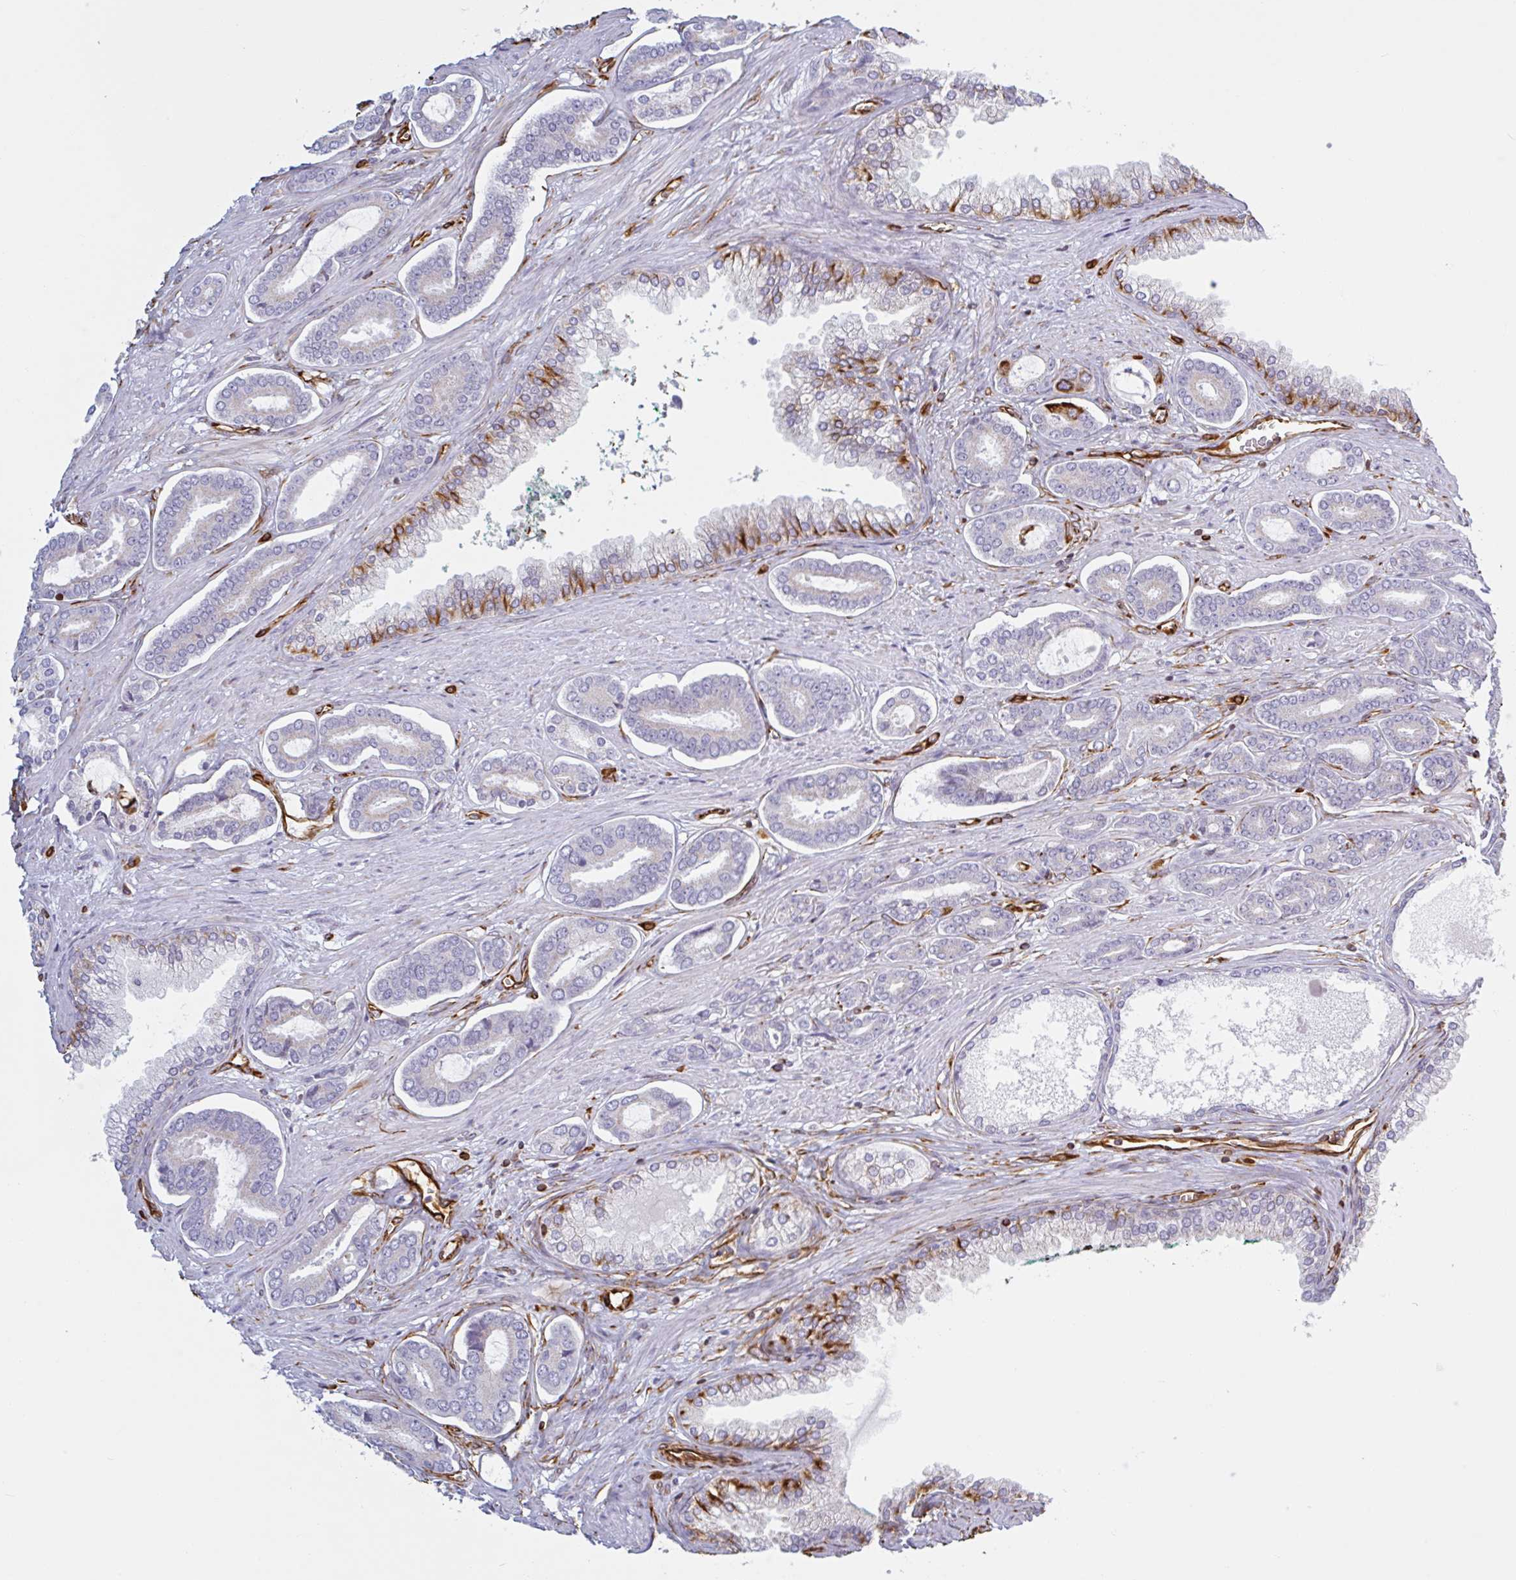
{"staining": {"intensity": "negative", "quantity": "none", "location": "none"}, "tissue": "prostate cancer", "cell_type": "Tumor cells", "image_type": "cancer", "snomed": [{"axis": "morphology", "description": "Adenocarcinoma, NOS"}, {"axis": "topography", "description": "Prostate and seminal vesicle, NOS"}], "caption": "Image shows no significant protein expression in tumor cells of prostate cancer. (Stains: DAB immunohistochemistry with hematoxylin counter stain, Microscopy: brightfield microscopy at high magnification).", "gene": "PPFIA1", "patient": {"sex": "male", "age": 76}}